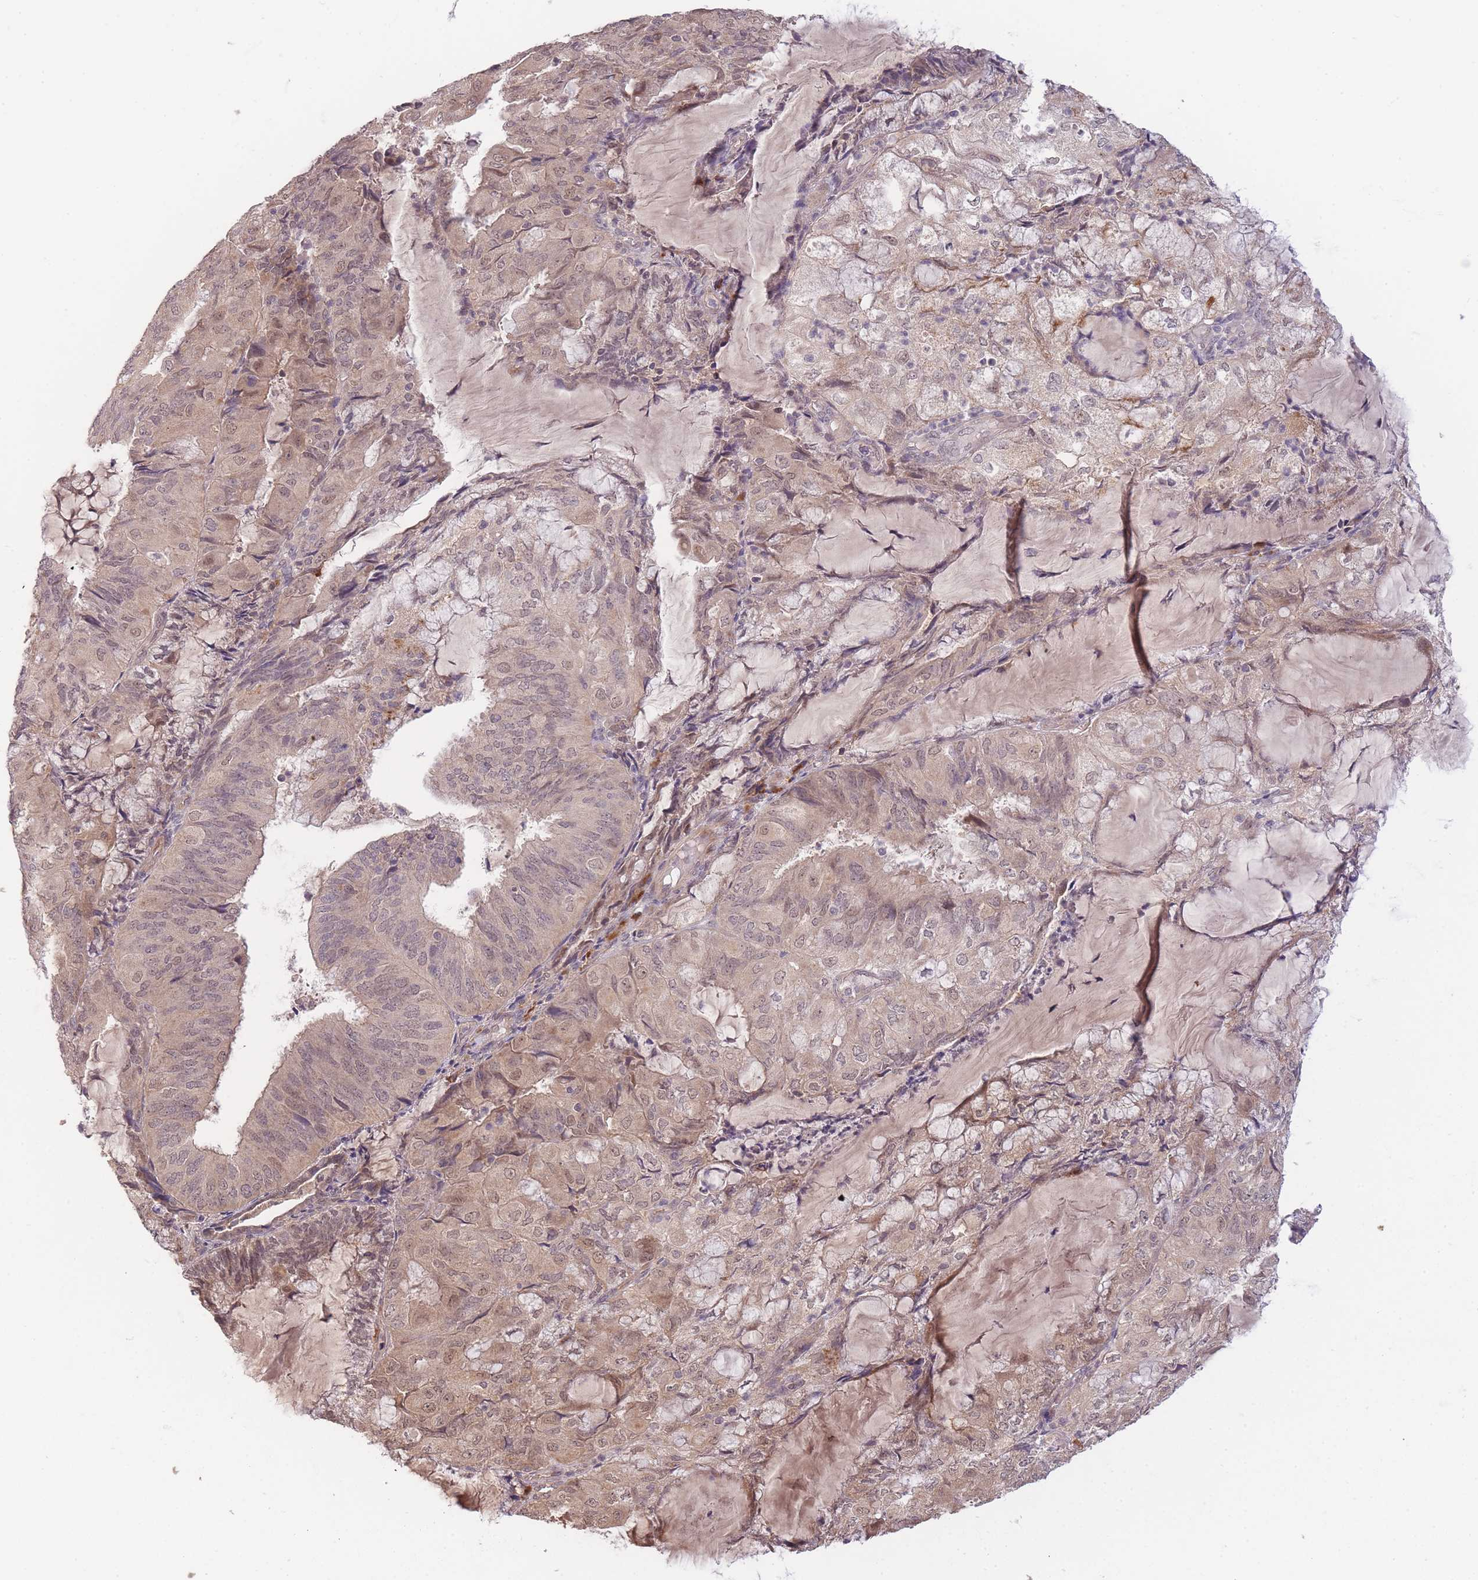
{"staining": {"intensity": "weak", "quantity": ">75%", "location": "cytoplasmic/membranous,nuclear"}, "tissue": "endometrial cancer", "cell_type": "Tumor cells", "image_type": "cancer", "snomed": [{"axis": "morphology", "description": "Adenocarcinoma, NOS"}, {"axis": "topography", "description": "Endometrium"}], "caption": "A brown stain highlights weak cytoplasmic/membranous and nuclear positivity of a protein in endometrial cancer (adenocarcinoma) tumor cells.", "gene": "SMC6", "patient": {"sex": "female", "age": 81}}